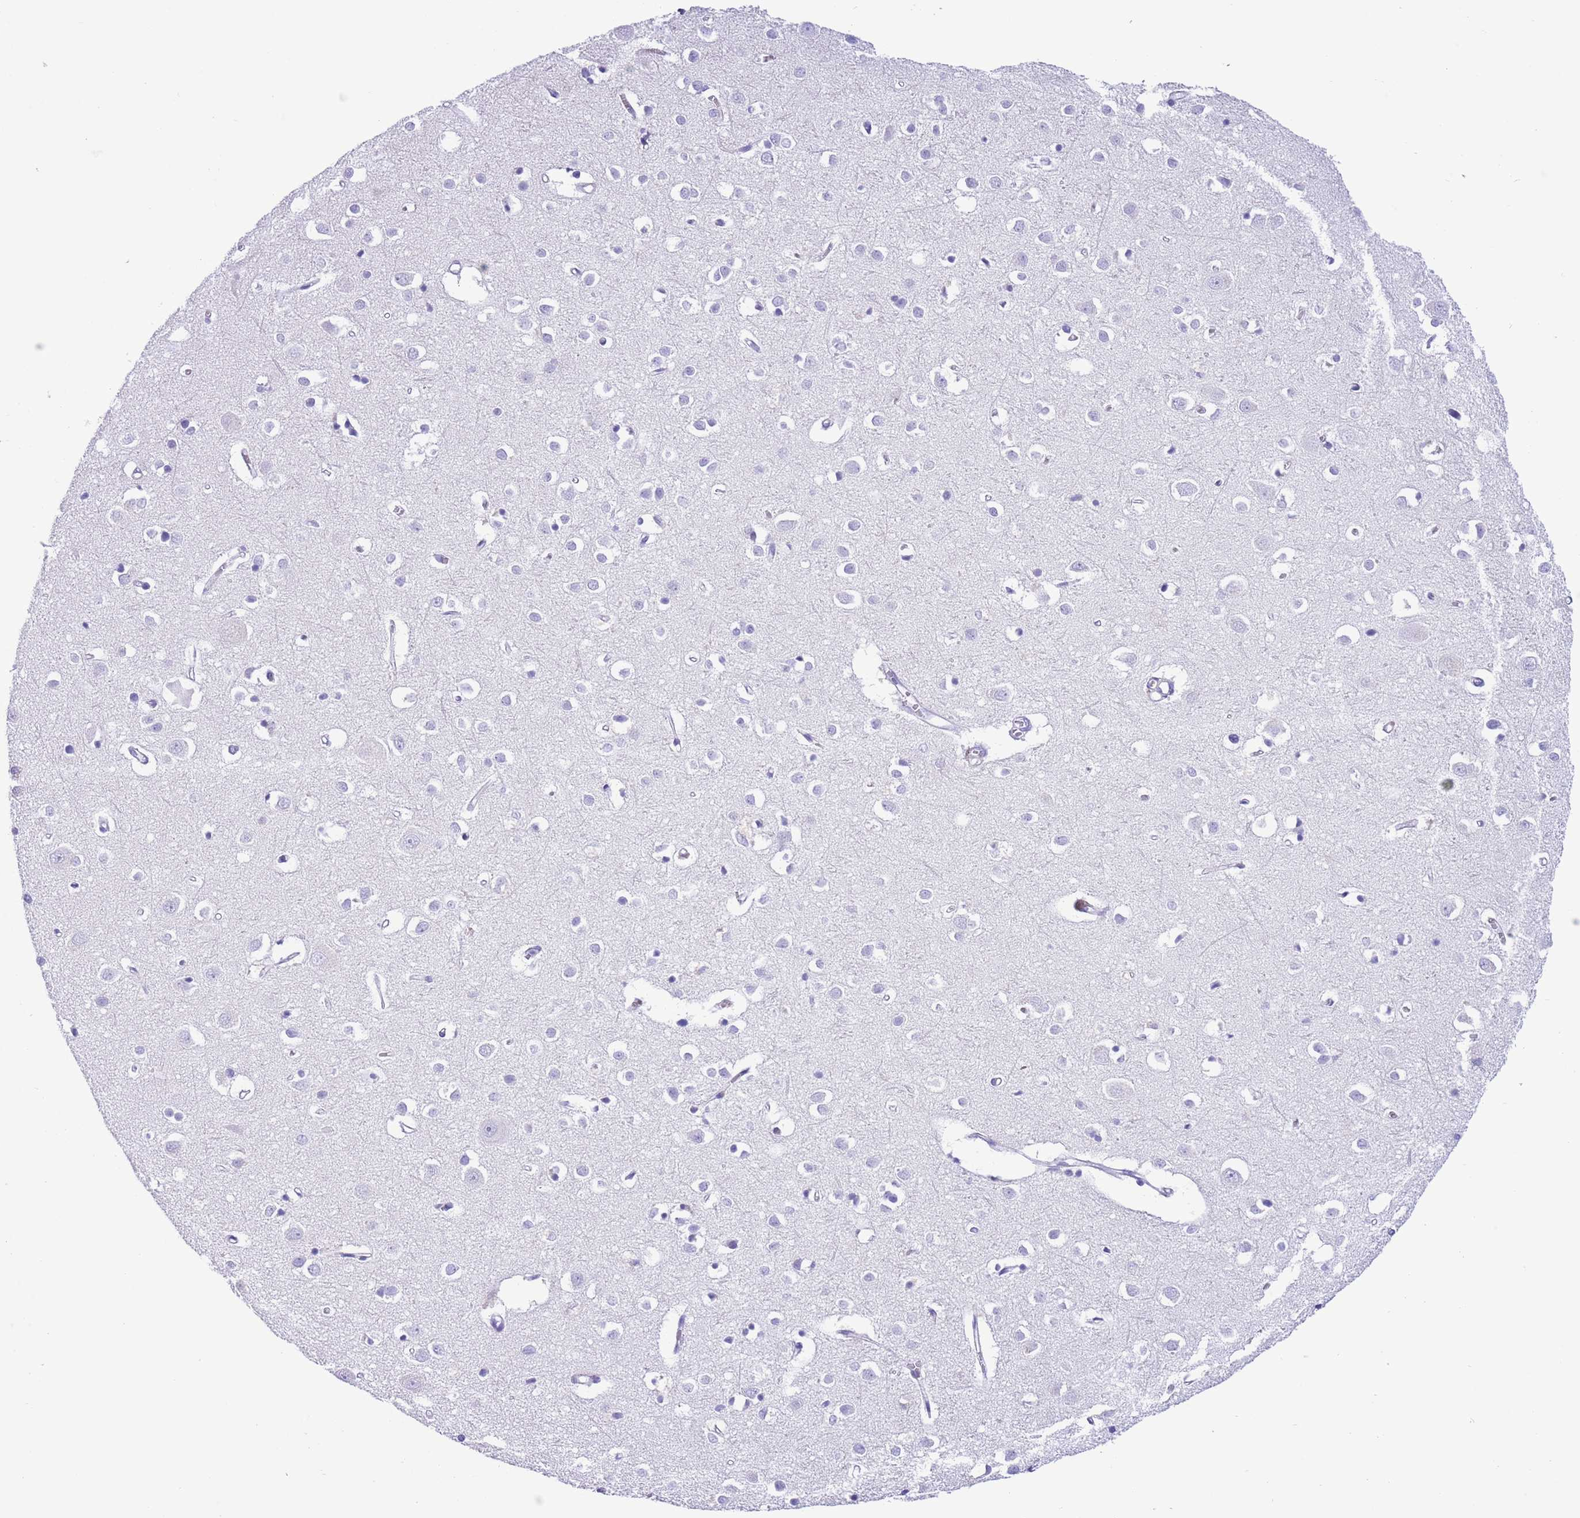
{"staining": {"intensity": "negative", "quantity": "none", "location": "none"}, "tissue": "cerebral cortex", "cell_type": "Endothelial cells", "image_type": "normal", "snomed": [{"axis": "morphology", "description": "Normal tissue, NOS"}, {"axis": "topography", "description": "Cerebral cortex"}], "caption": "Endothelial cells are negative for brown protein staining in normal cerebral cortex. (DAB (3,3'-diaminobenzidine) IHC visualized using brightfield microscopy, high magnification).", "gene": "TMEM185A", "patient": {"sex": "female", "age": 64}}